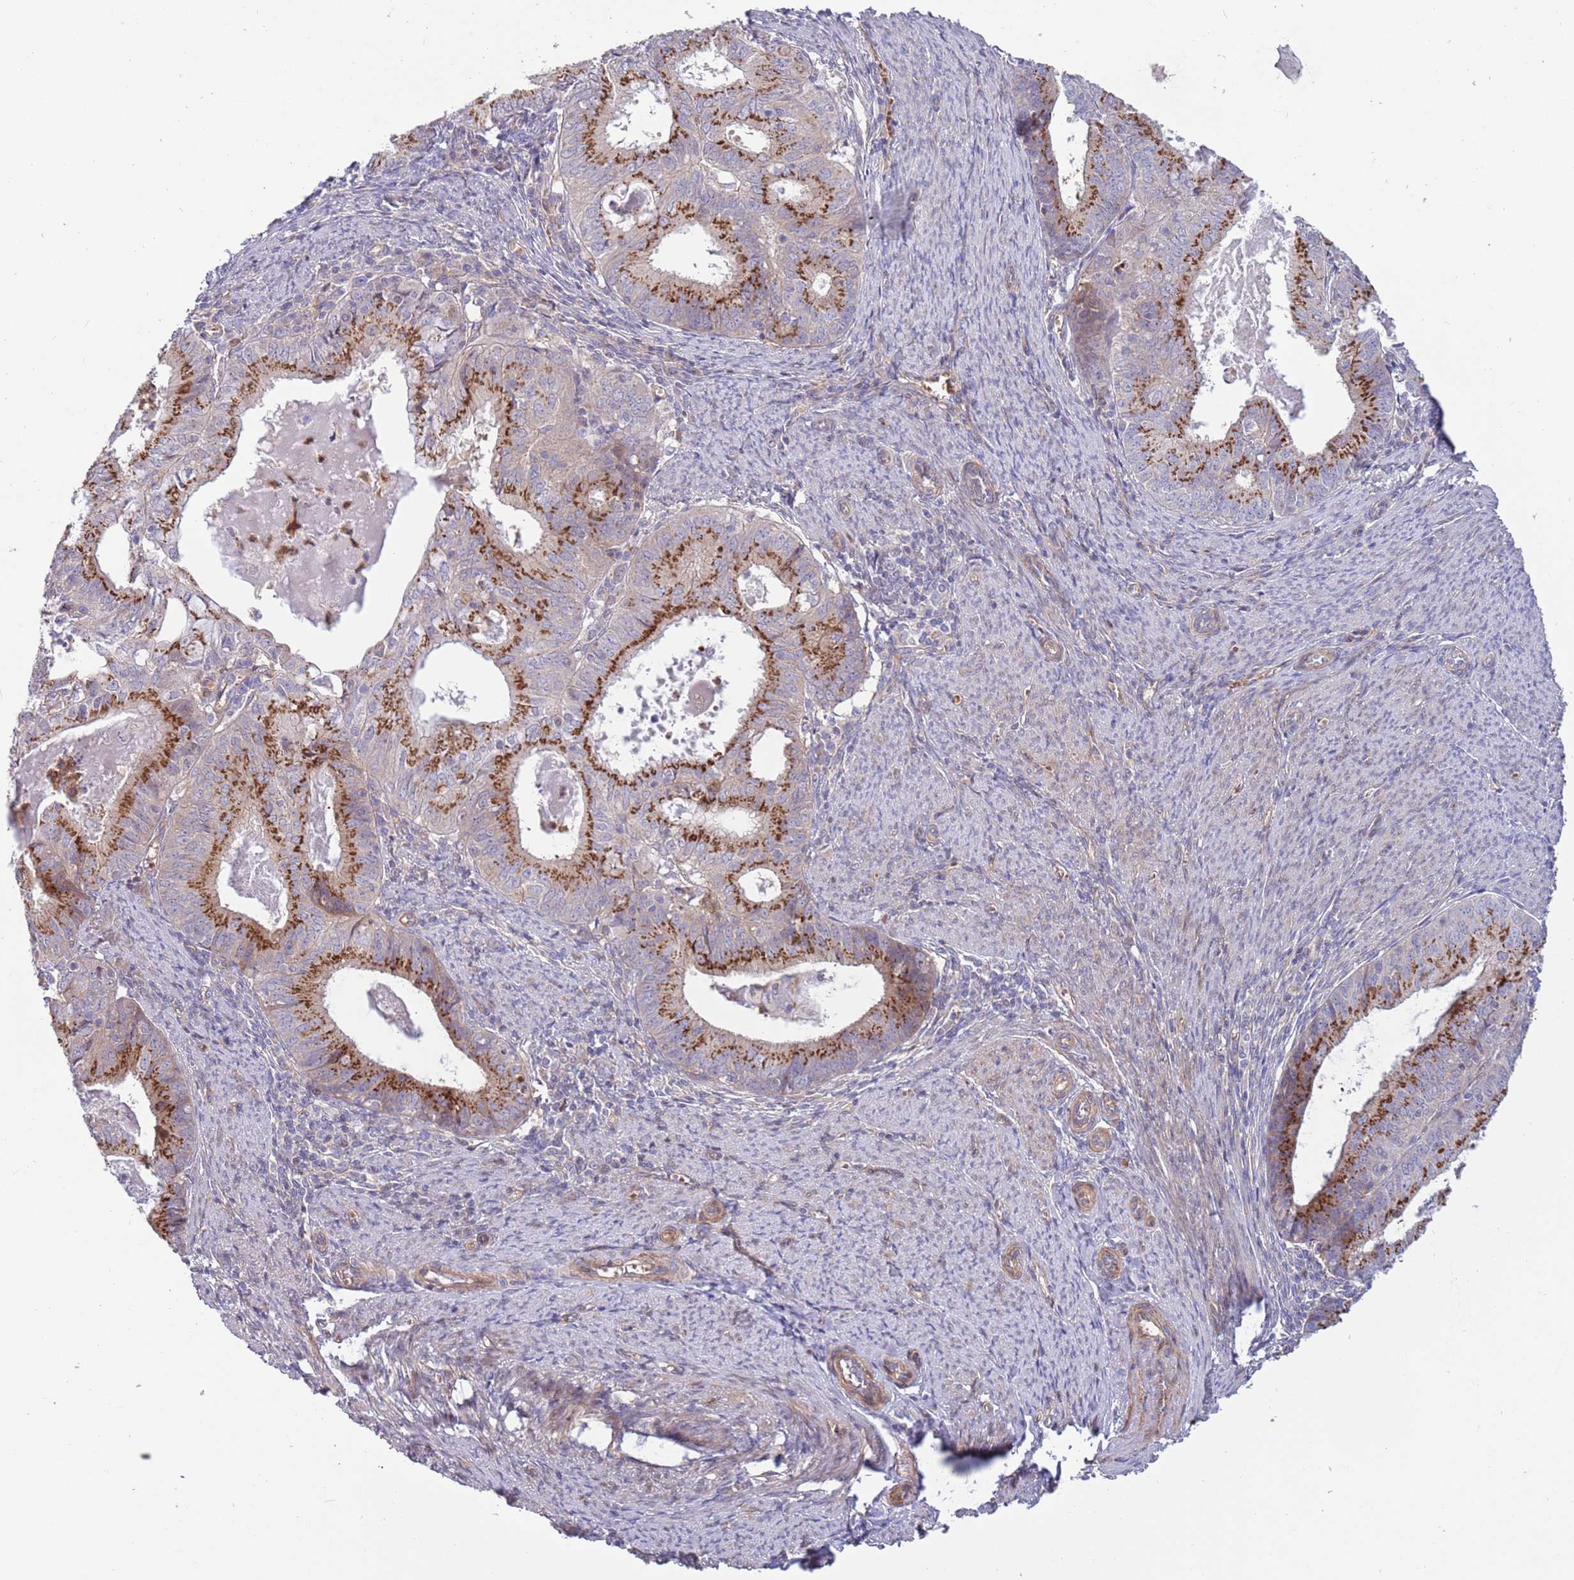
{"staining": {"intensity": "strong", "quantity": "25%-75%", "location": "cytoplasmic/membranous"}, "tissue": "endometrial cancer", "cell_type": "Tumor cells", "image_type": "cancer", "snomed": [{"axis": "morphology", "description": "Adenocarcinoma, NOS"}, {"axis": "topography", "description": "Endometrium"}], "caption": "Brown immunohistochemical staining in human endometrial adenocarcinoma reveals strong cytoplasmic/membranous staining in approximately 25%-75% of tumor cells.", "gene": "ITGB6", "patient": {"sex": "female", "age": 57}}